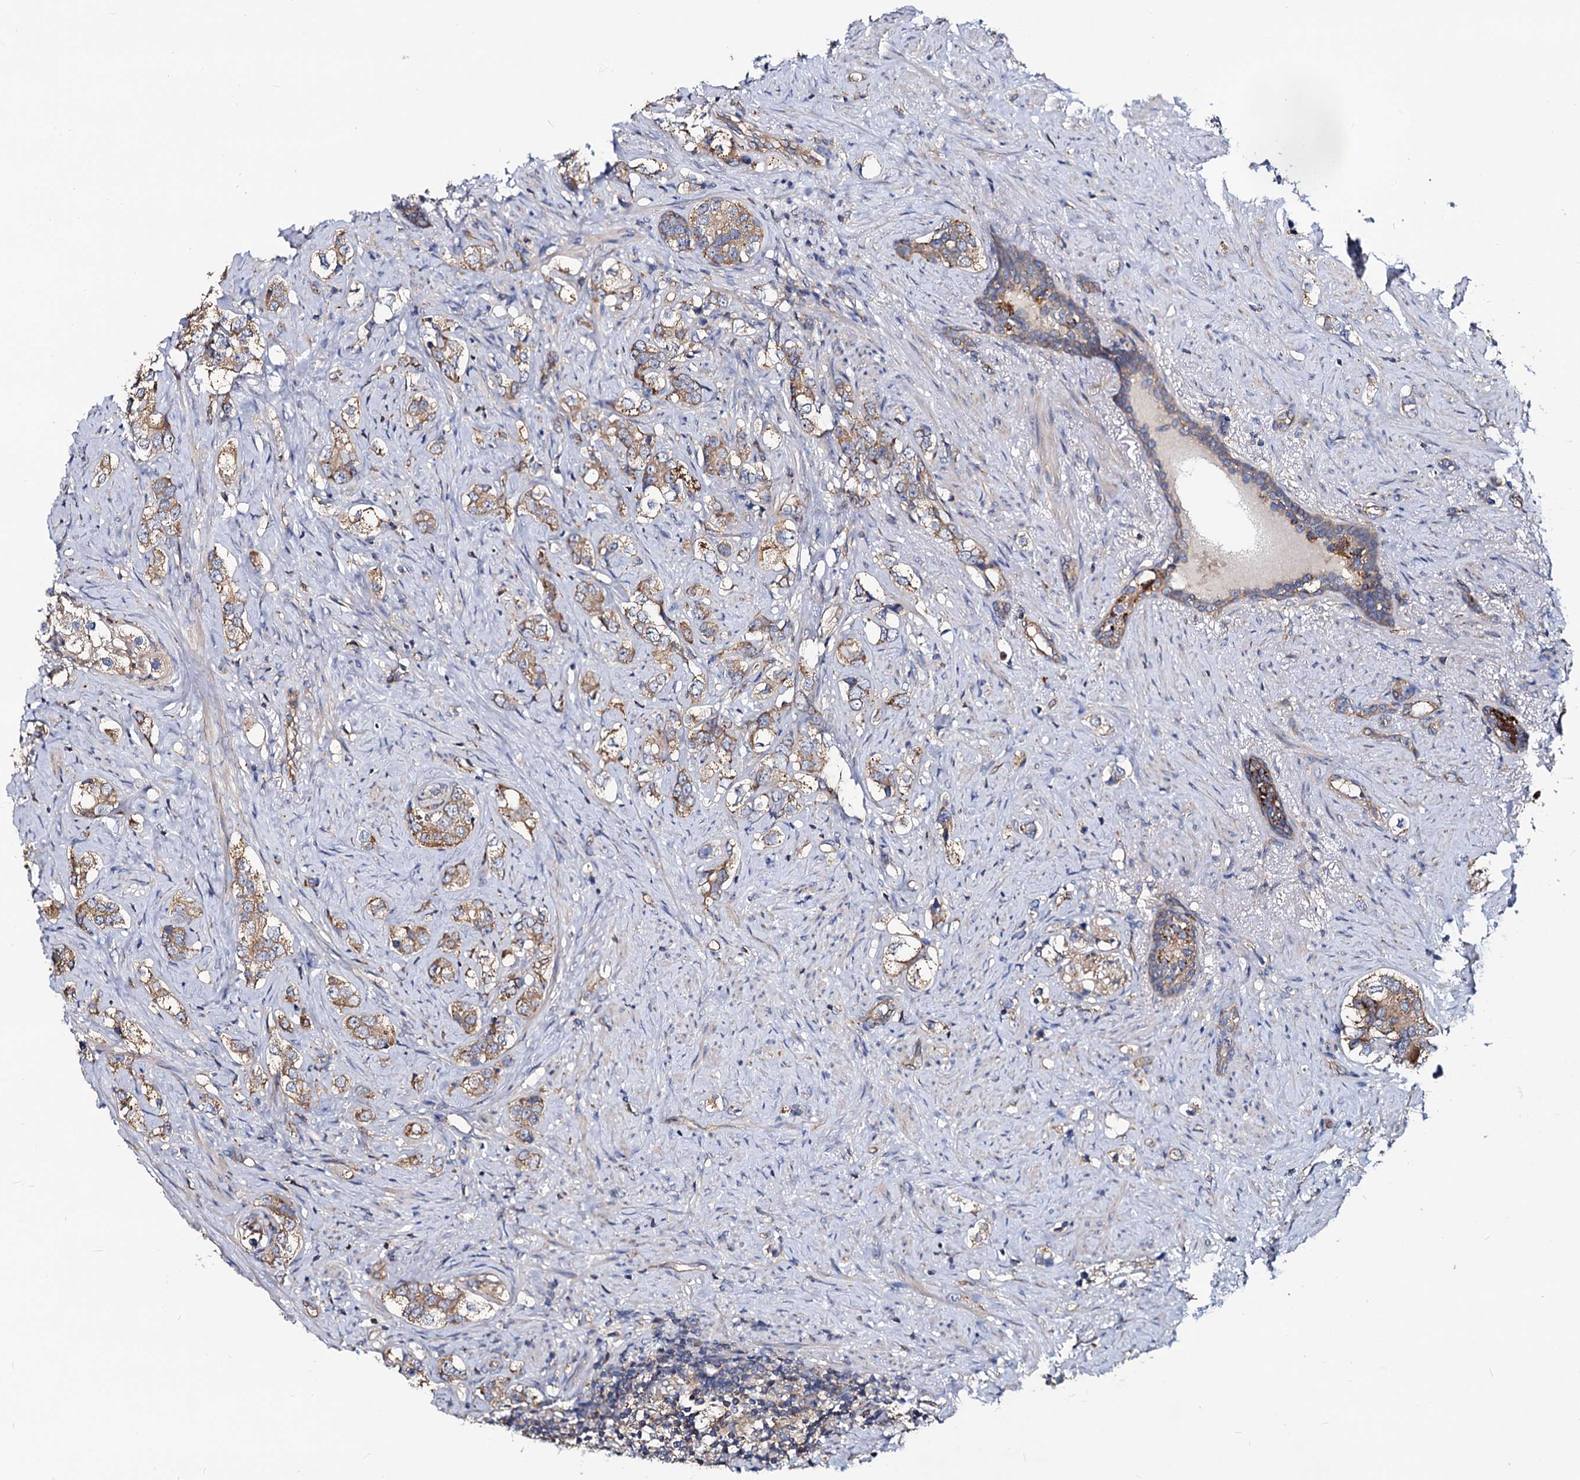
{"staining": {"intensity": "moderate", "quantity": "25%-75%", "location": "cytoplasmic/membranous"}, "tissue": "prostate cancer", "cell_type": "Tumor cells", "image_type": "cancer", "snomed": [{"axis": "morphology", "description": "Adenocarcinoma, High grade"}, {"axis": "topography", "description": "Prostate"}], "caption": "Brown immunohistochemical staining in human high-grade adenocarcinoma (prostate) reveals moderate cytoplasmic/membranous expression in about 25%-75% of tumor cells. Immunohistochemistry stains the protein of interest in brown and the nuclei are stained blue.", "gene": "IDI1", "patient": {"sex": "male", "age": 63}}